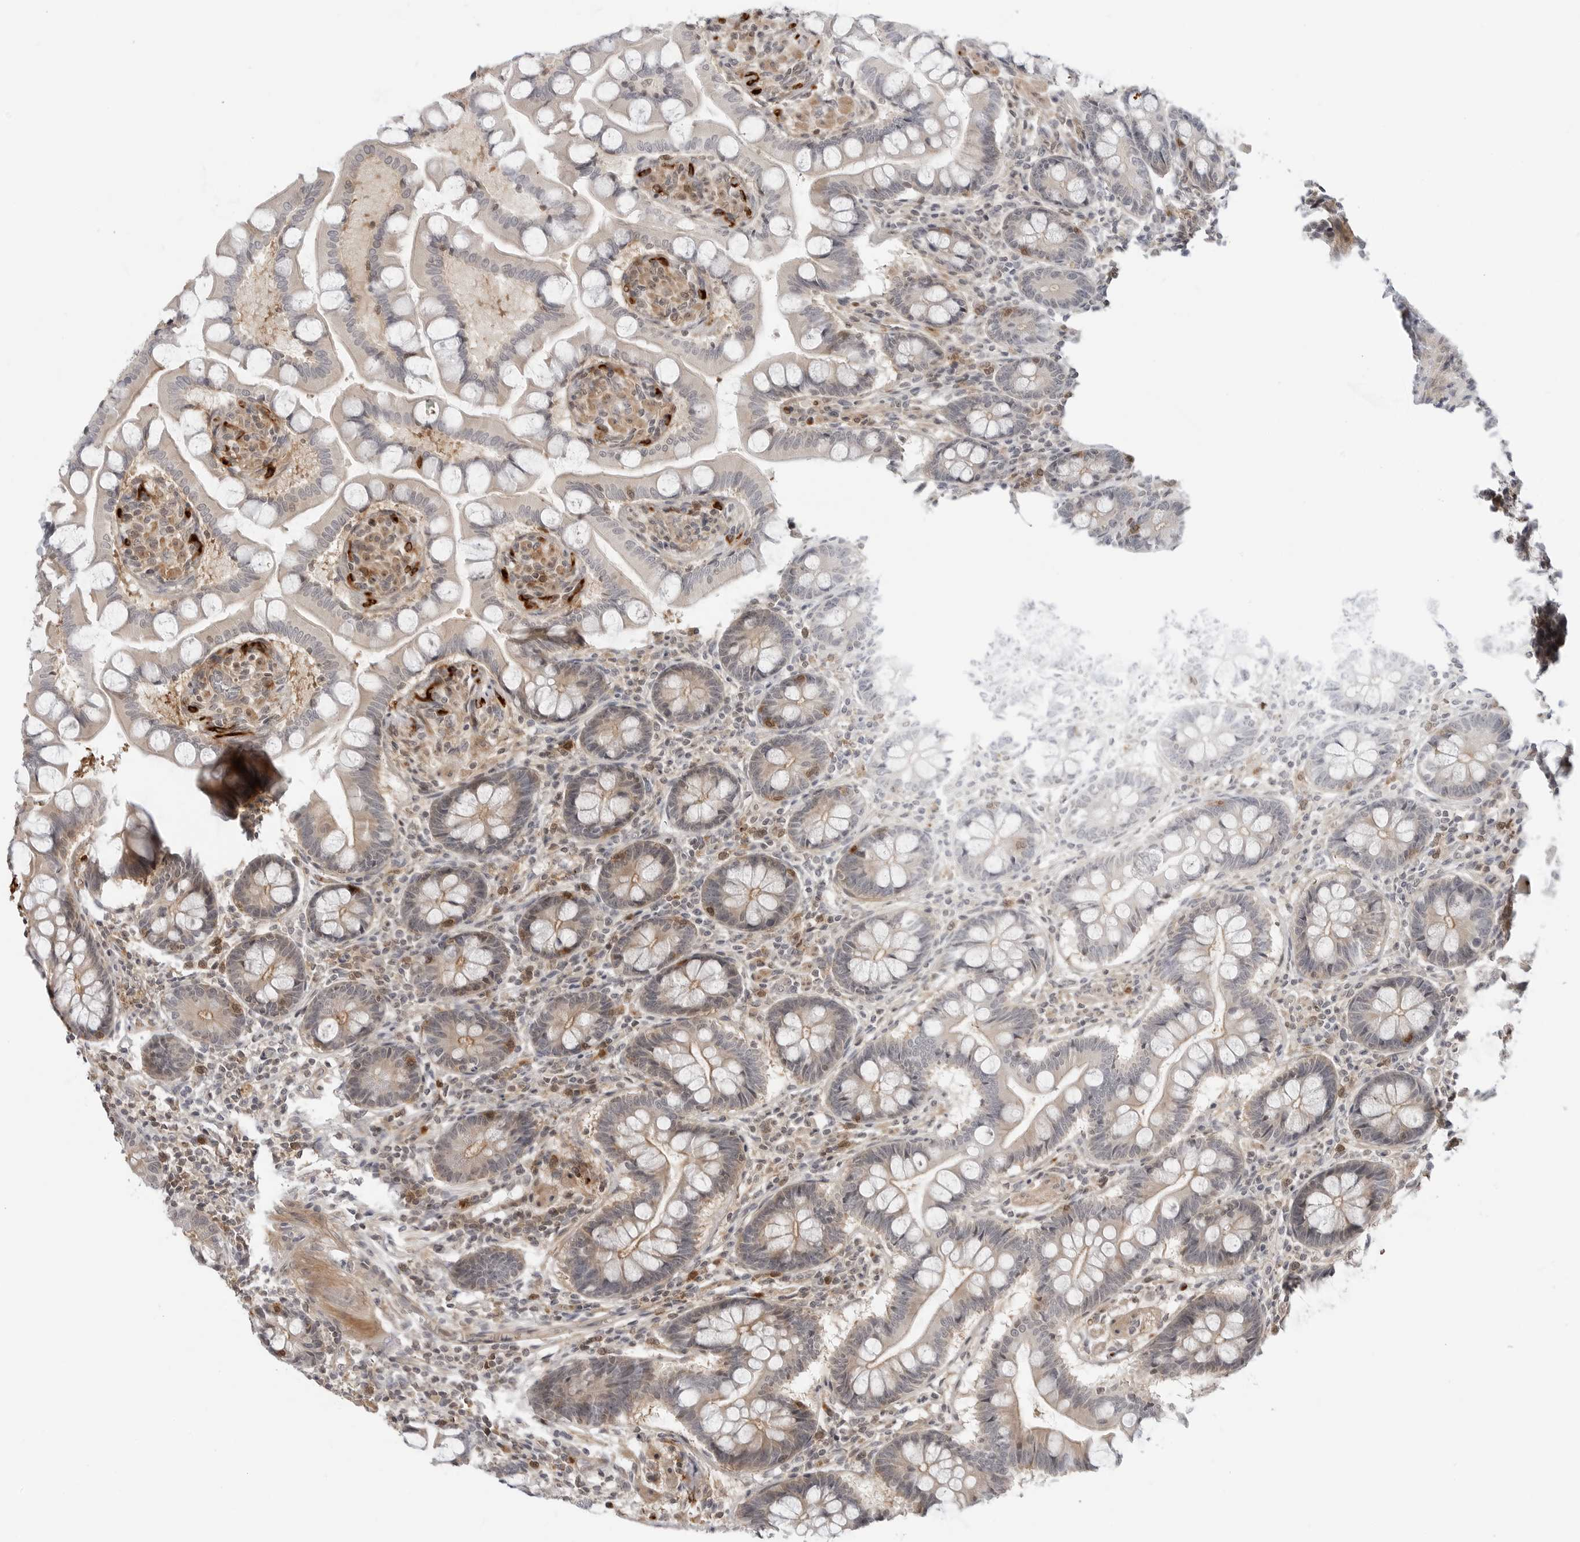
{"staining": {"intensity": "moderate", "quantity": "25%-75%", "location": "cytoplasmic/membranous"}, "tissue": "small intestine", "cell_type": "Glandular cells", "image_type": "normal", "snomed": [{"axis": "morphology", "description": "Normal tissue, NOS"}, {"axis": "topography", "description": "Small intestine"}], "caption": "This image displays benign small intestine stained with immunohistochemistry (IHC) to label a protein in brown. The cytoplasmic/membranous of glandular cells show moderate positivity for the protein. Nuclei are counter-stained blue.", "gene": "STXBP3", "patient": {"sex": "male", "age": 41}}